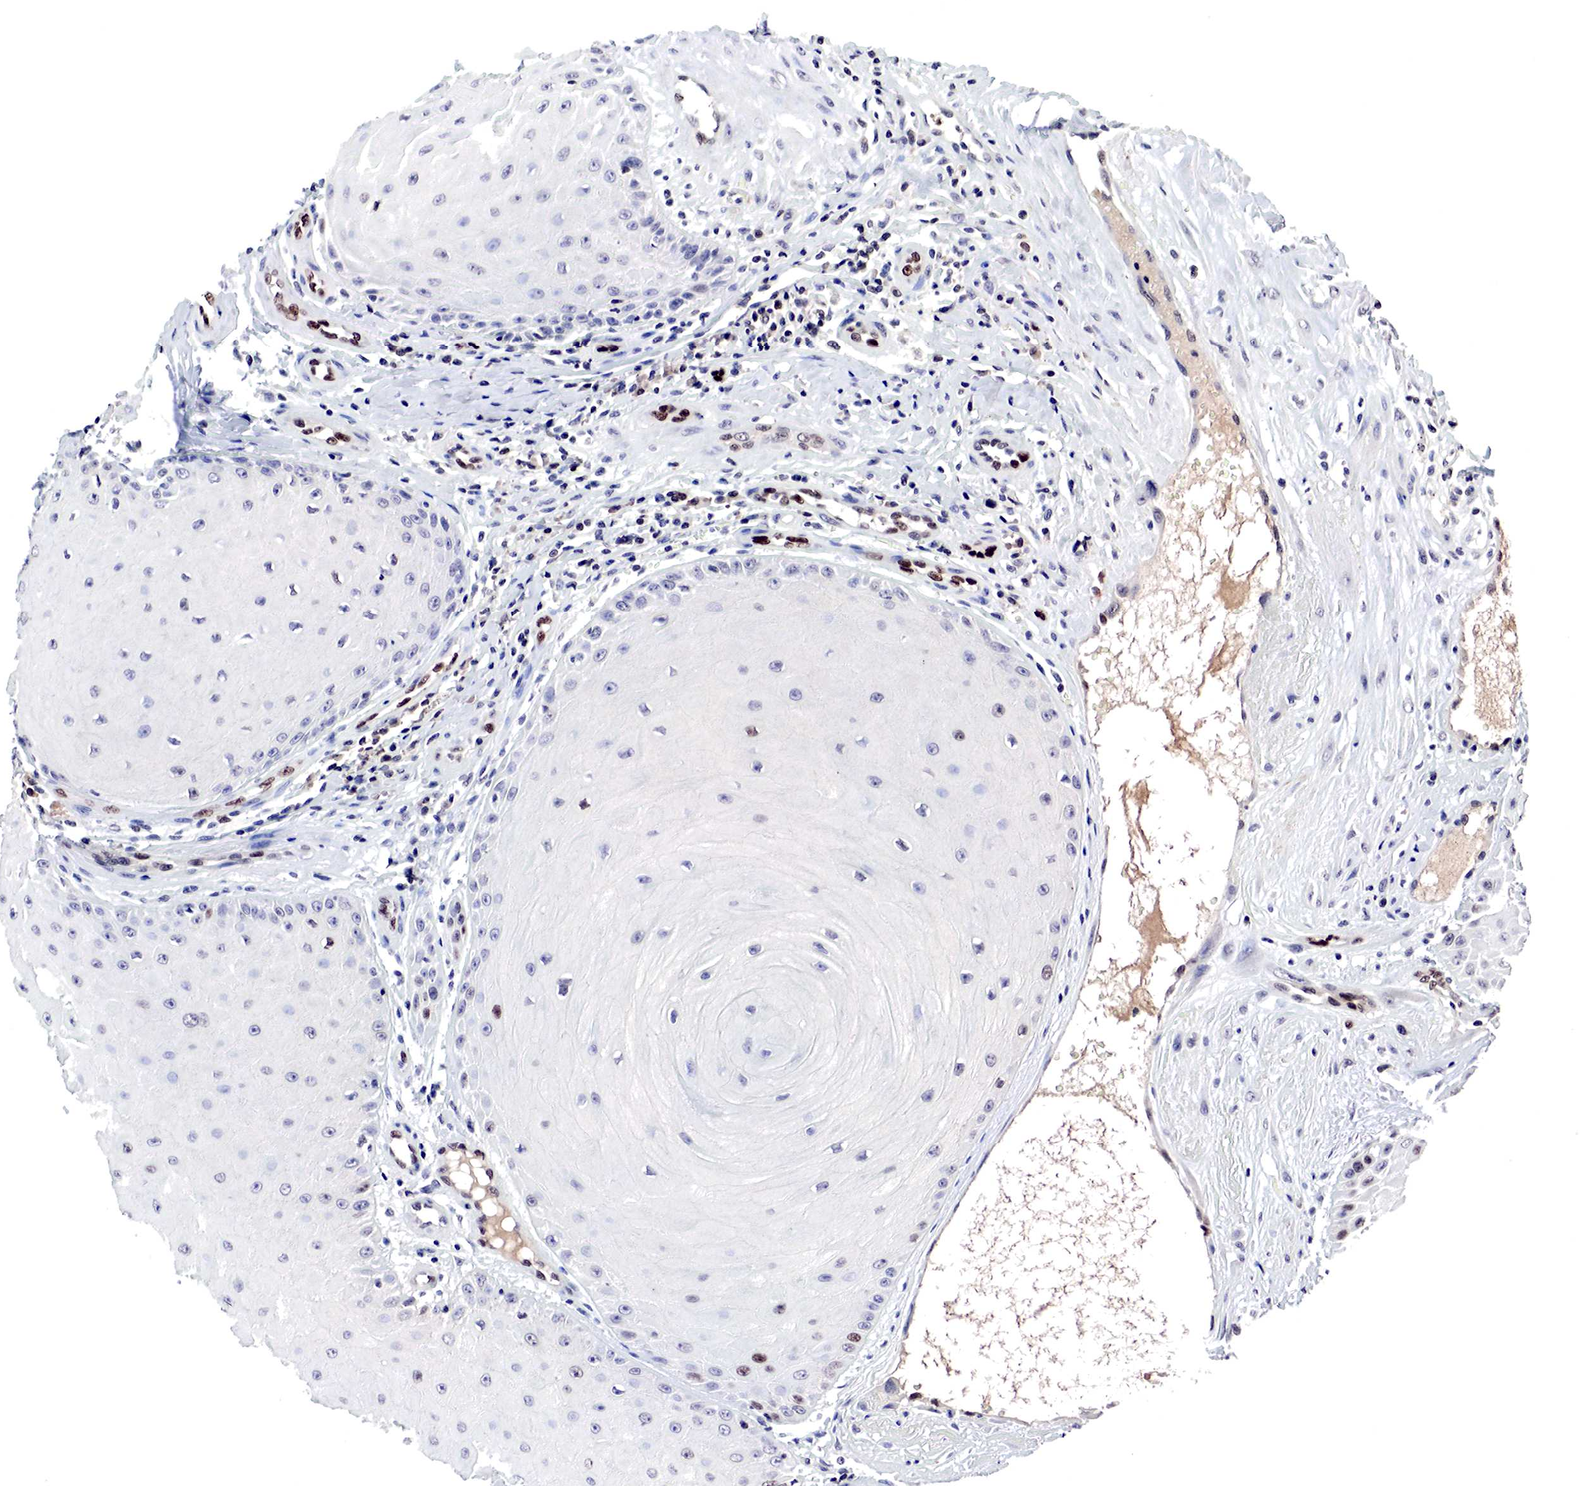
{"staining": {"intensity": "moderate", "quantity": "<25%", "location": "nuclear"}, "tissue": "skin cancer", "cell_type": "Tumor cells", "image_type": "cancer", "snomed": [{"axis": "morphology", "description": "Squamous cell carcinoma, NOS"}, {"axis": "topography", "description": "Skin"}], "caption": "High-magnification brightfield microscopy of squamous cell carcinoma (skin) stained with DAB (brown) and counterstained with hematoxylin (blue). tumor cells exhibit moderate nuclear staining is seen in about<25% of cells. The protein of interest is shown in brown color, while the nuclei are stained blue.", "gene": "DACH2", "patient": {"sex": "male", "age": 57}}